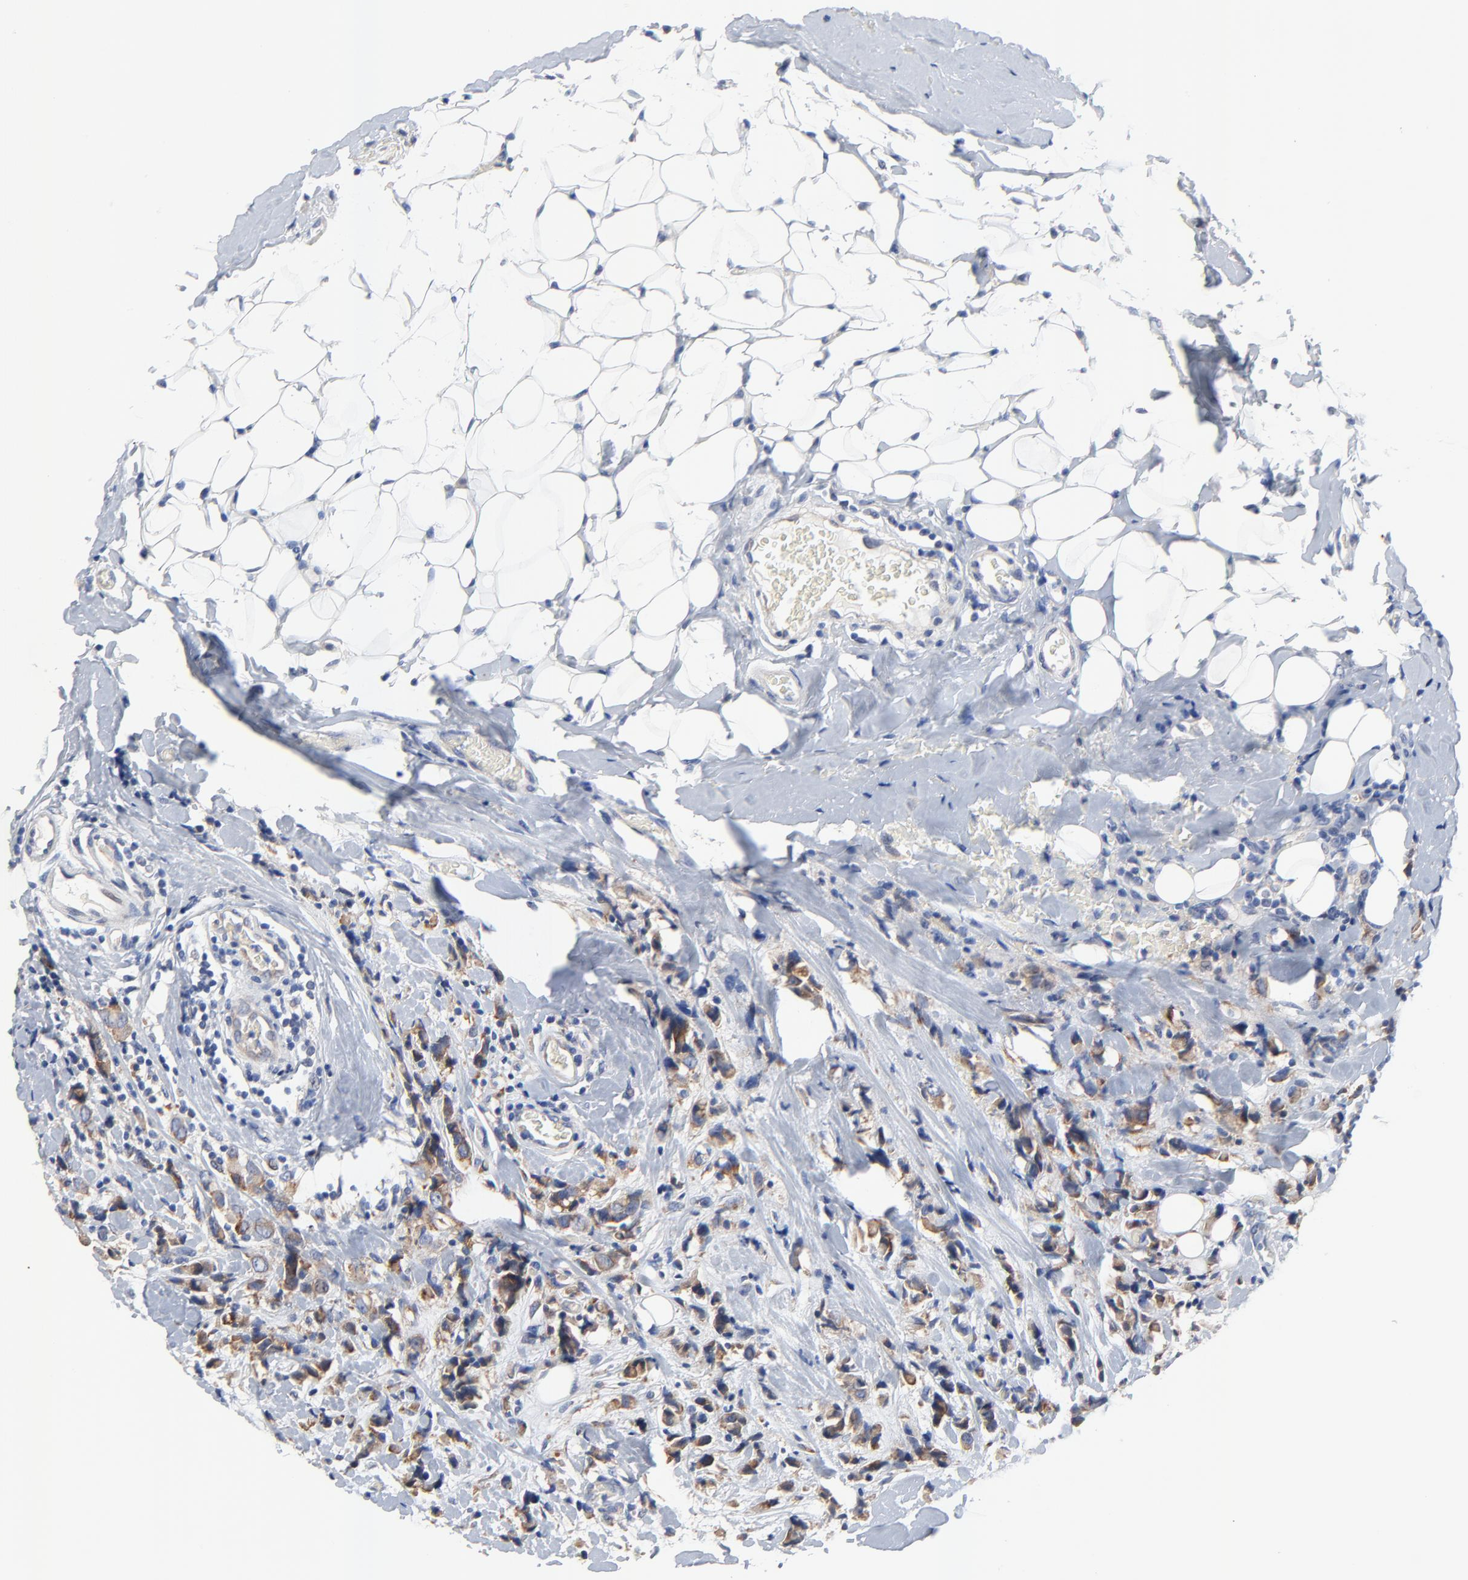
{"staining": {"intensity": "strong", "quantity": ">75%", "location": "cytoplasmic/membranous"}, "tissue": "breast cancer", "cell_type": "Tumor cells", "image_type": "cancer", "snomed": [{"axis": "morphology", "description": "Lobular carcinoma"}, {"axis": "topography", "description": "Breast"}], "caption": "Immunohistochemical staining of breast lobular carcinoma reveals strong cytoplasmic/membranous protein positivity in approximately >75% of tumor cells. (Stains: DAB in brown, nuclei in blue, Microscopy: brightfield microscopy at high magnification).", "gene": "VAV2", "patient": {"sex": "female", "age": 57}}